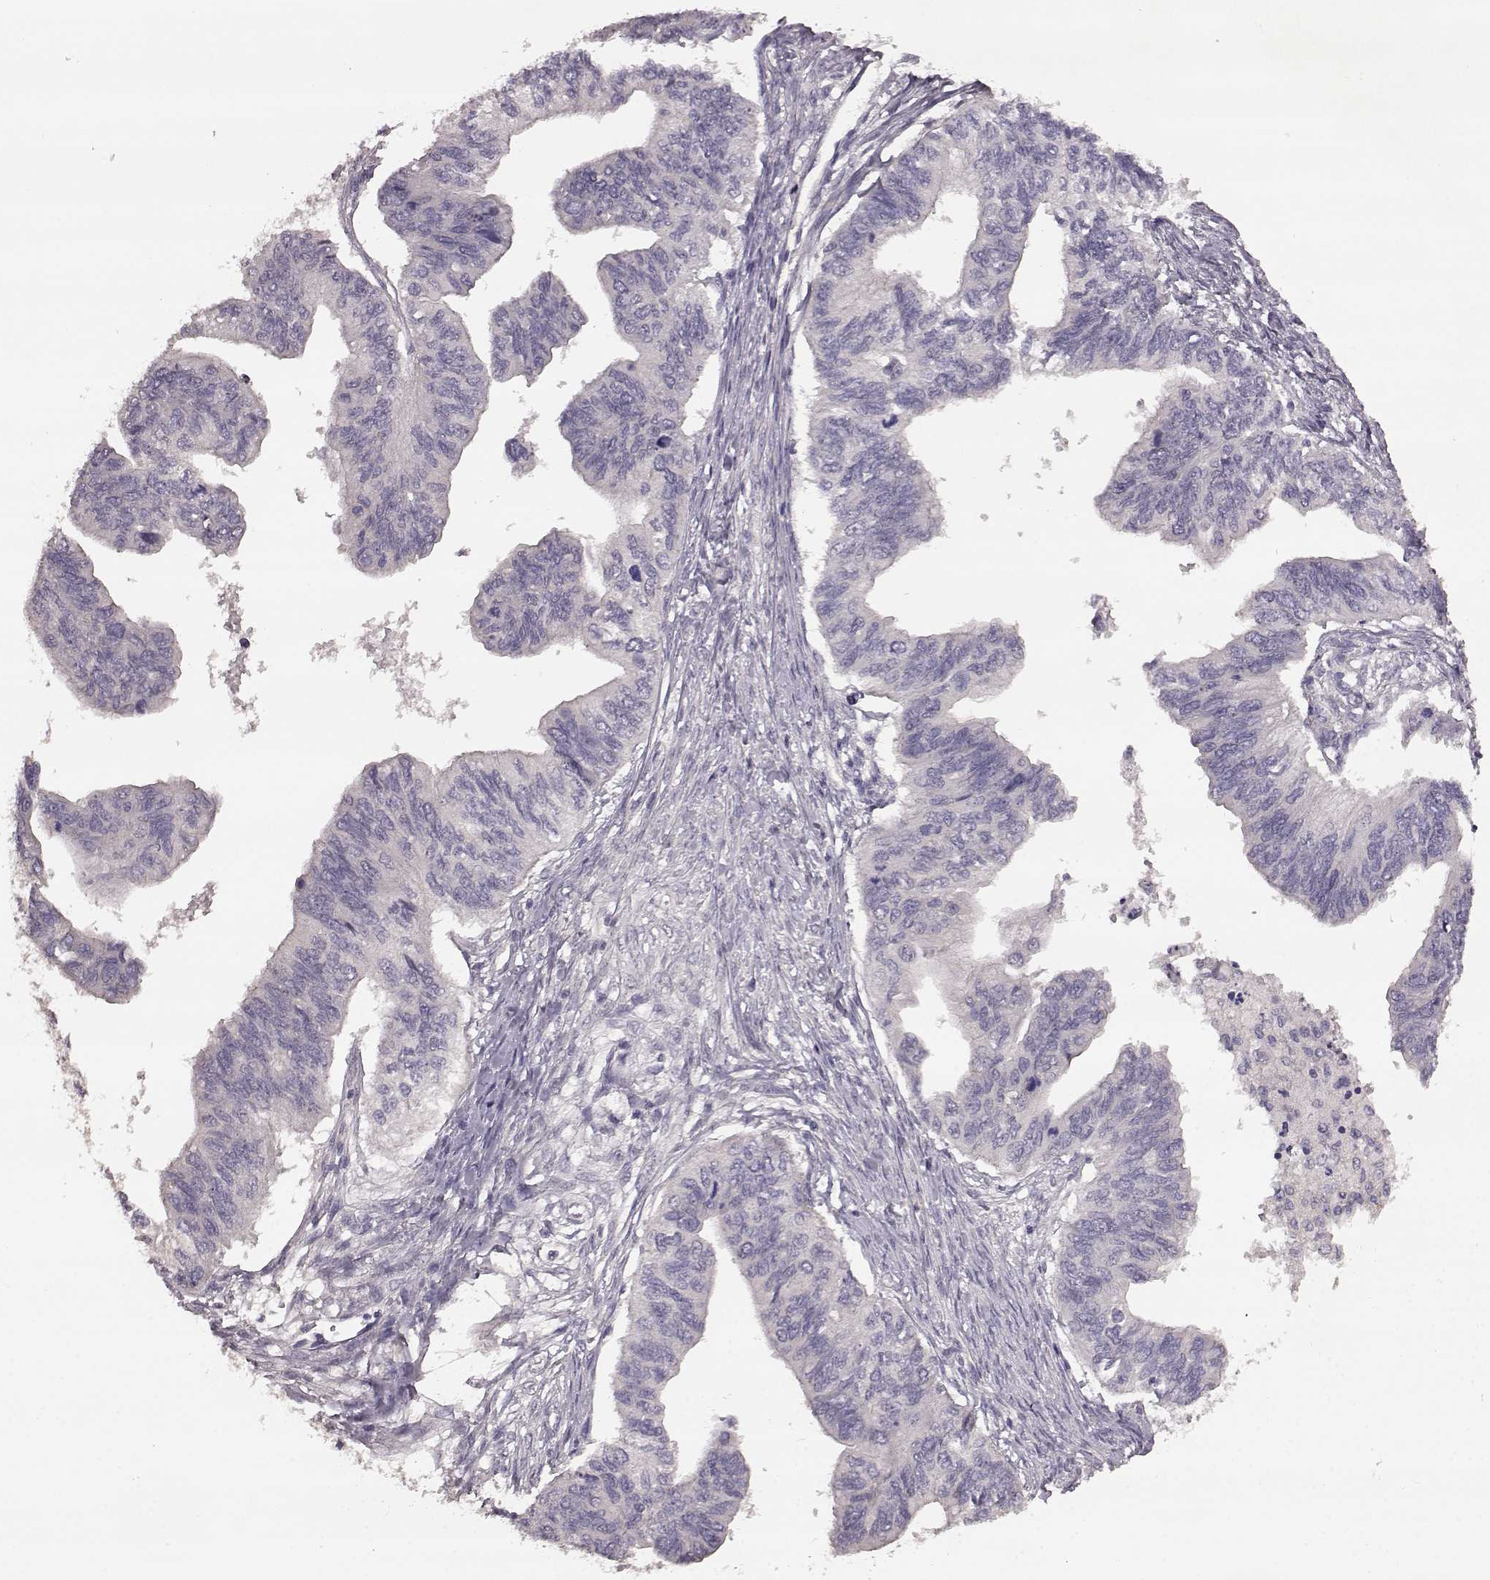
{"staining": {"intensity": "negative", "quantity": "none", "location": "none"}, "tissue": "ovarian cancer", "cell_type": "Tumor cells", "image_type": "cancer", "snomed": [{"axis": "morphology", "description": "Cystadenocarcinoma, mucinous, NOS"}, {"axis": "topography", "description": "Ovary"}], "caption": "Tumor cells are negative for brown protein staining in ovarian cancer. (DAB (3,3'-diaminobenzidine) immunohistochemistry, high magnification).", "gene": "SLC52A3", "patient": {"sex": "female", "age": 76}}